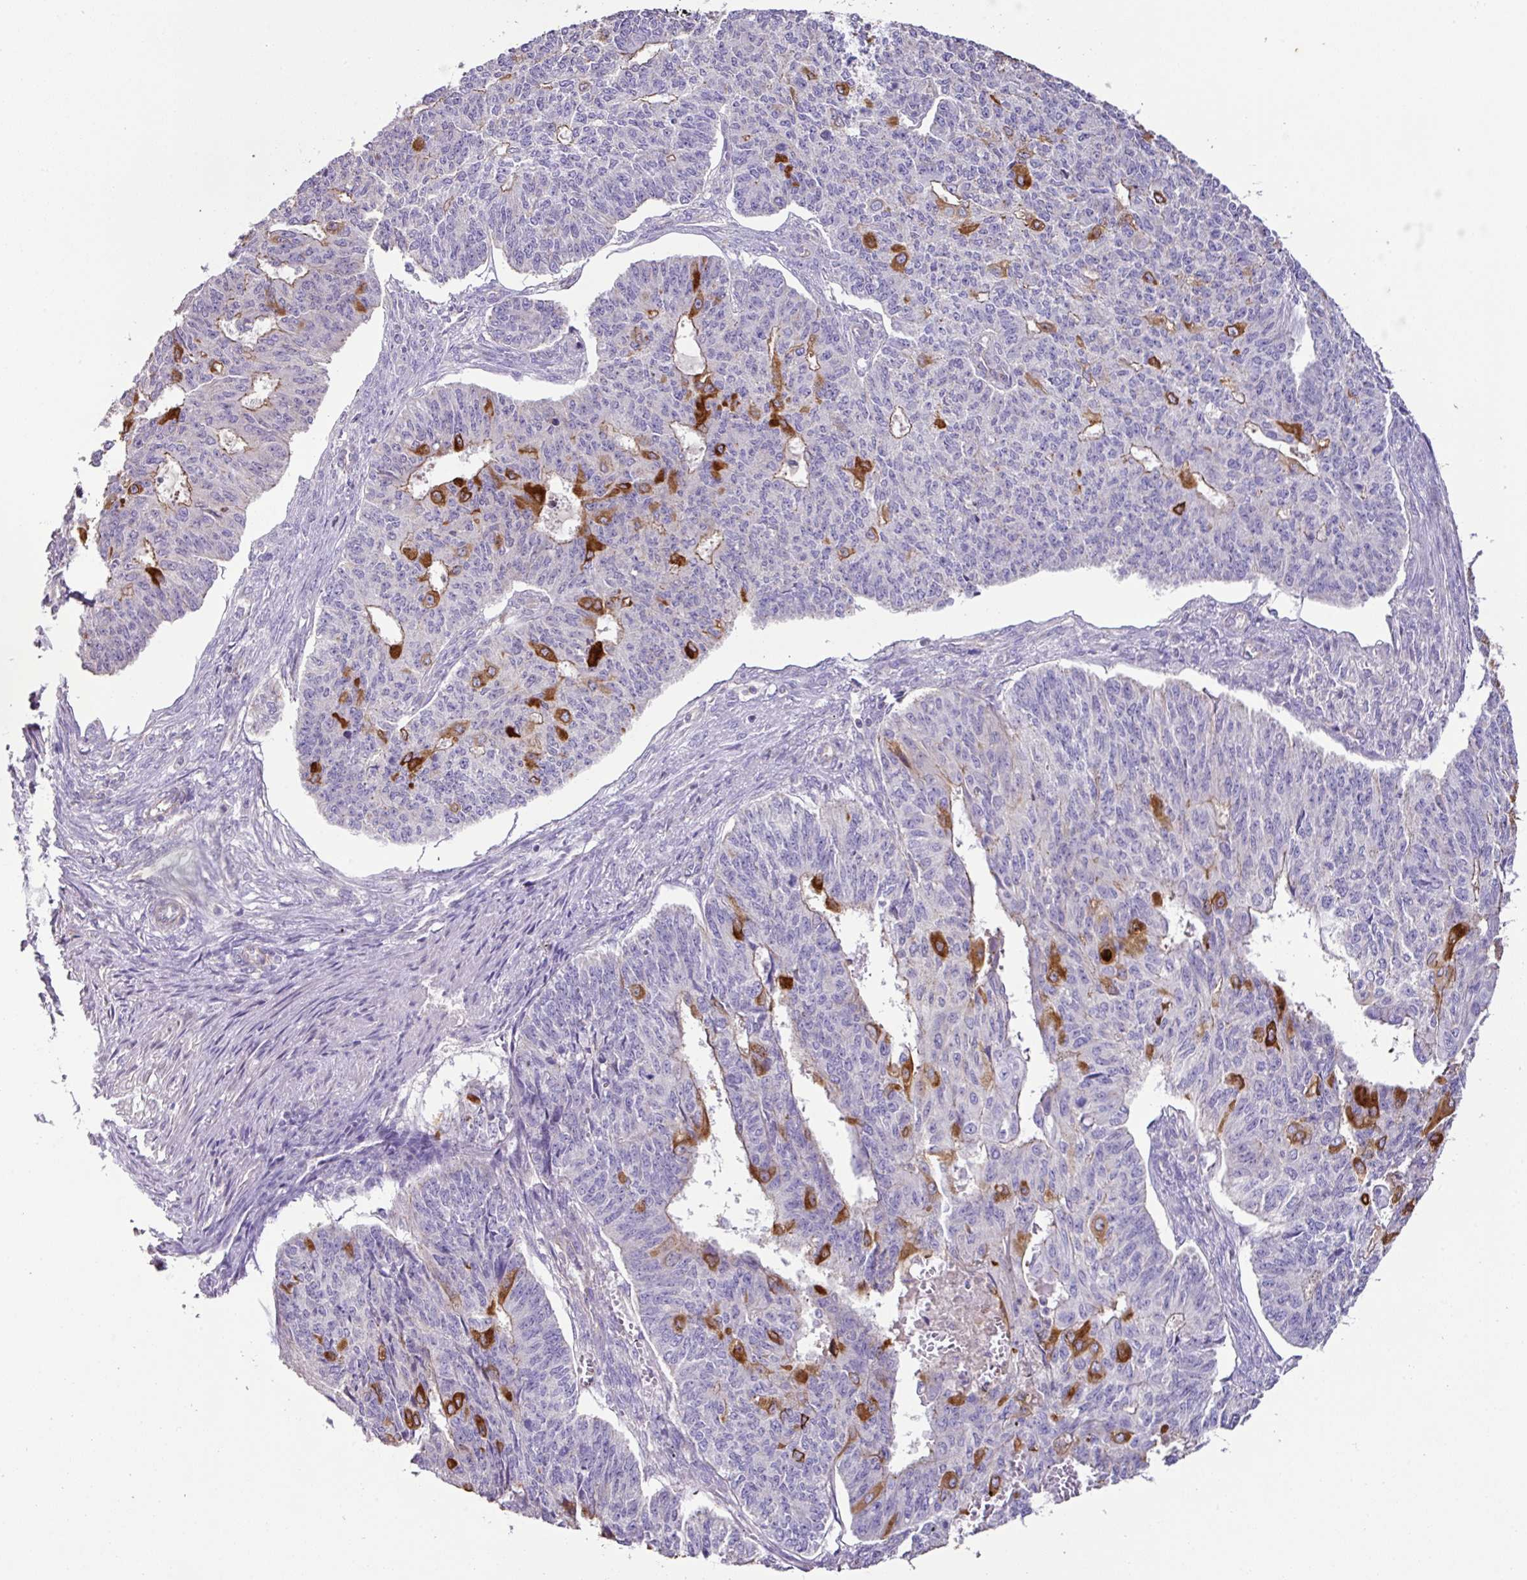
{"staining": {"intensity": "strong", "quantity": "<25%", "location": "cytoplasmic/membranous"}, "tissue": "endometrial cancer", "cell_type": "Tumor cells", "image_type": "cancer", "snomed": [{"axis": "morphology", "description": "Adenocarcinoma, NOS"}, {"axis": "topography", "description": "Endometrium"}], "caption": "Protein expression analysis of endometrial adenocarcinoma exhibits strong cytoplasmic/membranous expression in approximately <25% of tumor cells.", "gene": "AGR3", "patient": {"sex": "female", "age": 32}}